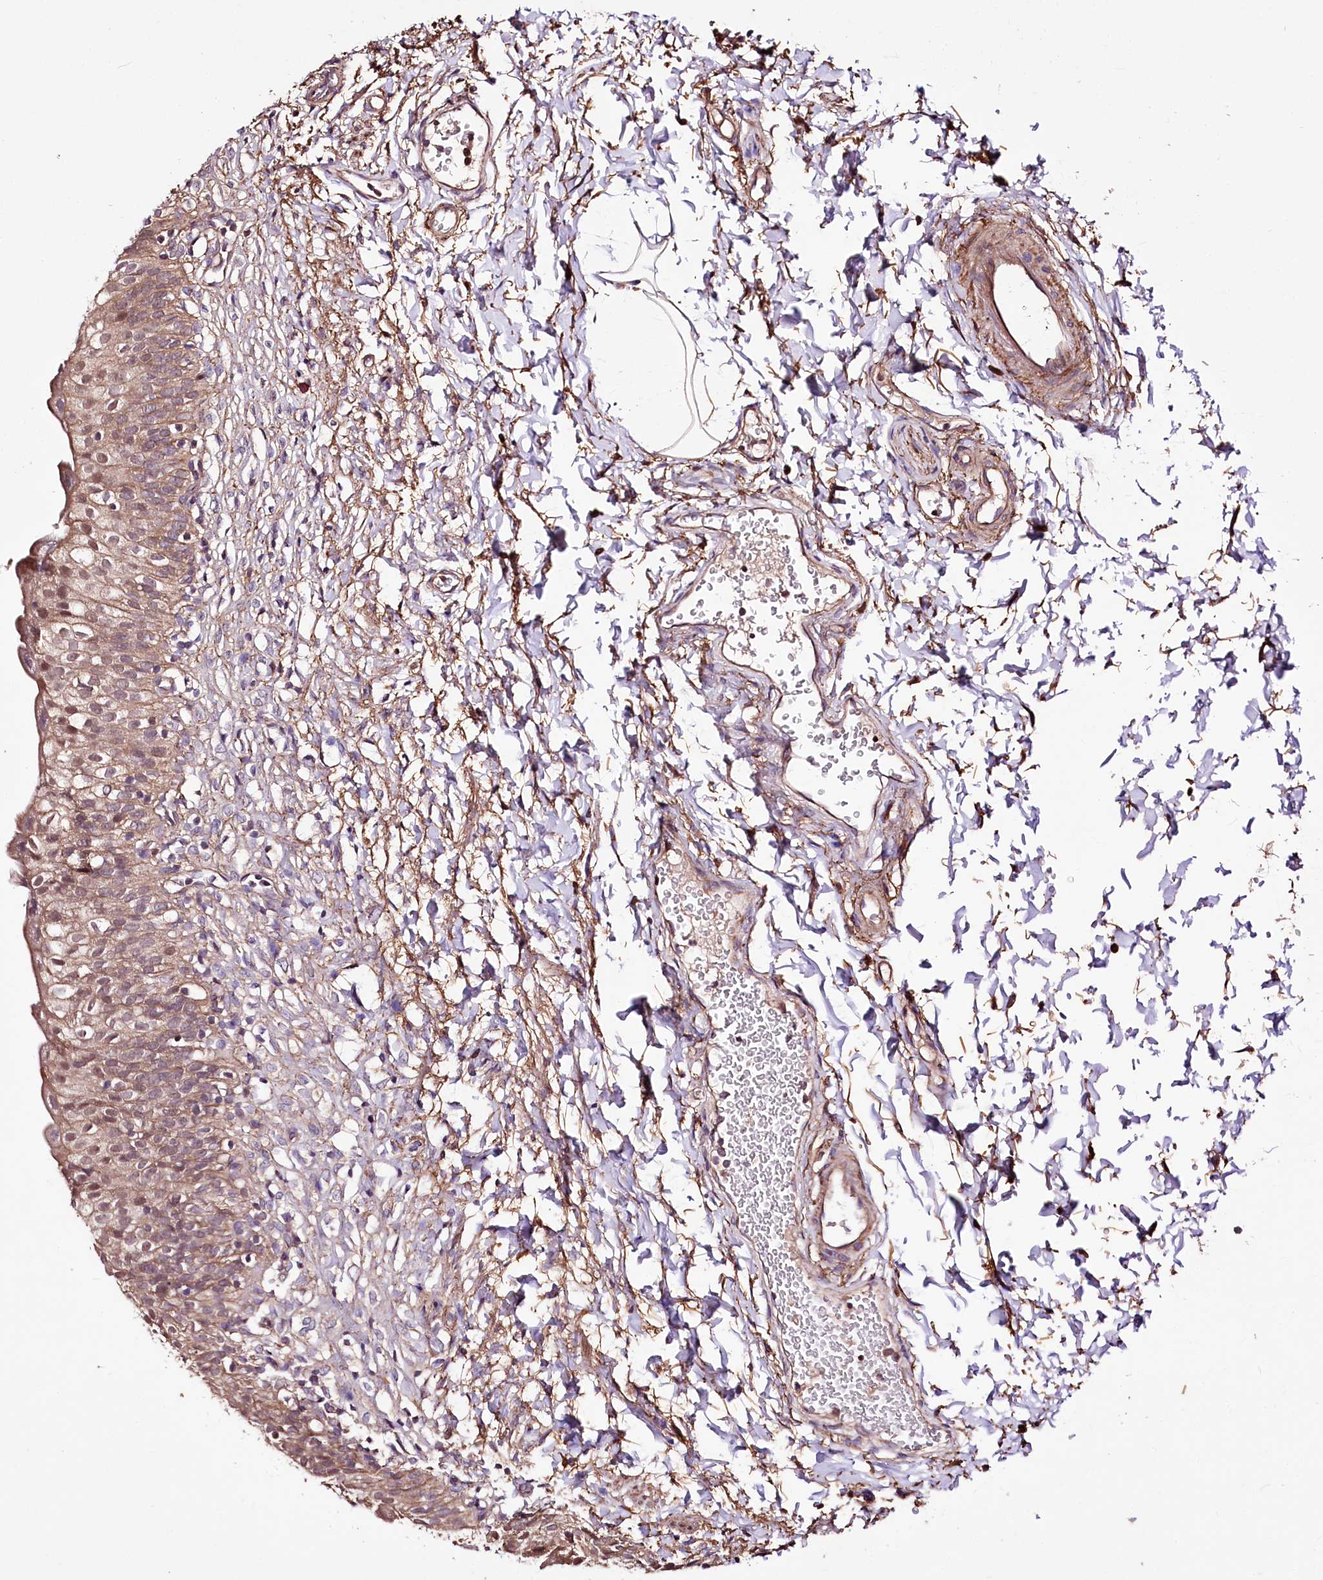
{"staining": {"intensity": "moderate", "quantity": ">75%", "location": "cytoplasmic/membranous,nuclear"}, "tissue": "urinary bladder", "cell_type": "Urothelial cells", "image_type": "normal", "snomed": [{"axis": "morphology", "description": "Normal tissue, NOS"}, {"axis": "topography", "description": "Urinary bladder"}], "caption": "DAB immunohistochemical staining of normal urinary bladder exhibits moderate cytoplasmic/membranous,nuclear protein expression in approximately >75% of urothelial cells.", "gene": "WWC1", "patient": {"sex": "male", "age": 55}}